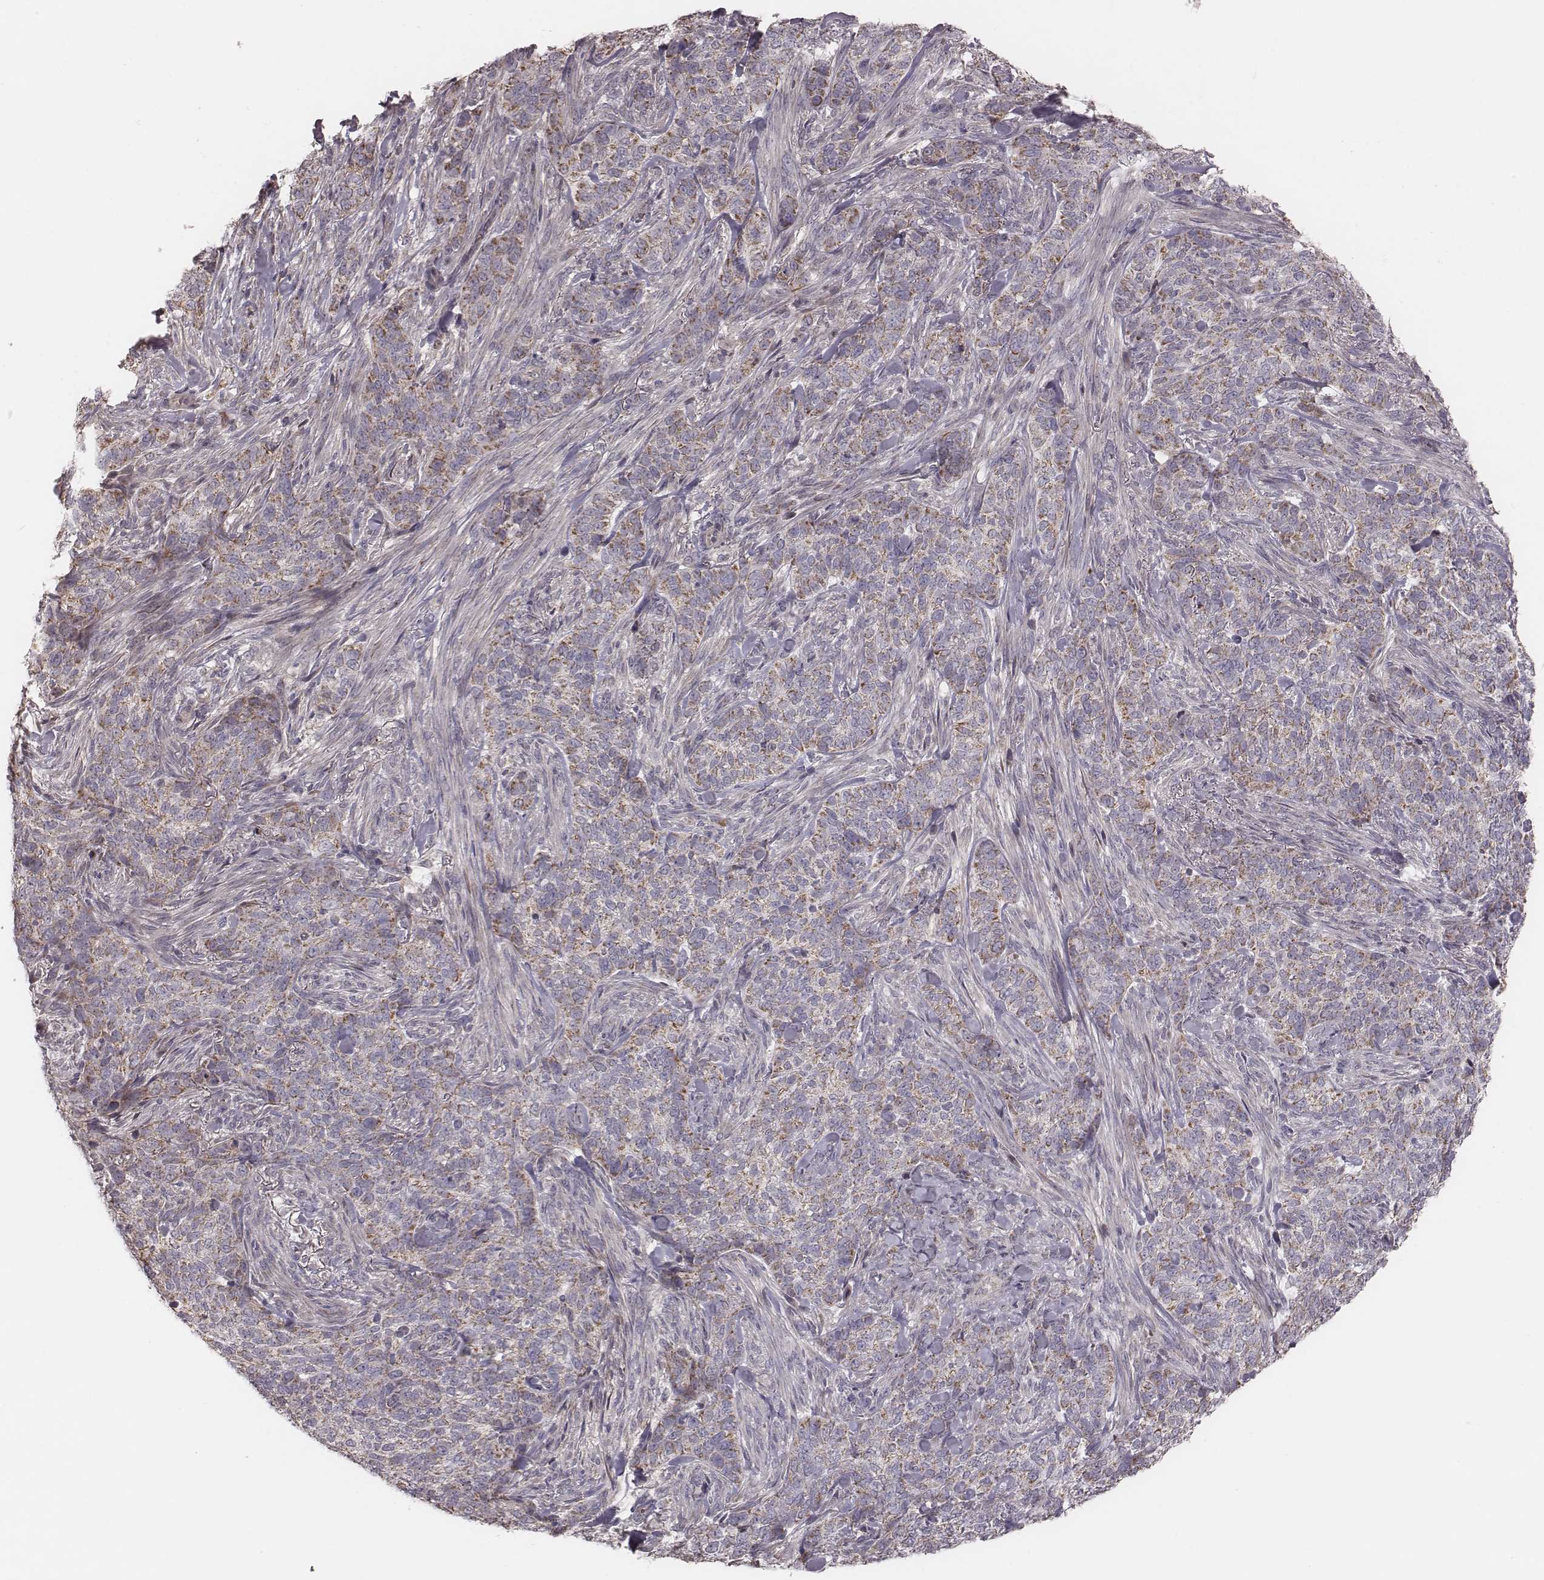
{"staining": {"intensity": "moderate", "quantity": "<25%", "location": "cytoplasmic/membranous"}, "tissue": "skin cancer", "cell_type": "Tumor cells", "image_type": "cancer", "snomed": [{"axis": "morphology", "description": "Basal cell carcinoma"}, {"axis": "topography", "description": "Skin"}], "caption": "DAB immunohistochemical staining of human basal cell carcinoma (skin) reveals moderate cytoplasmic/membranous protein expression in approximately <25% of tumor cells.", "gene": "MRPS27", "patient": {"sex": "female", "age": 69}}